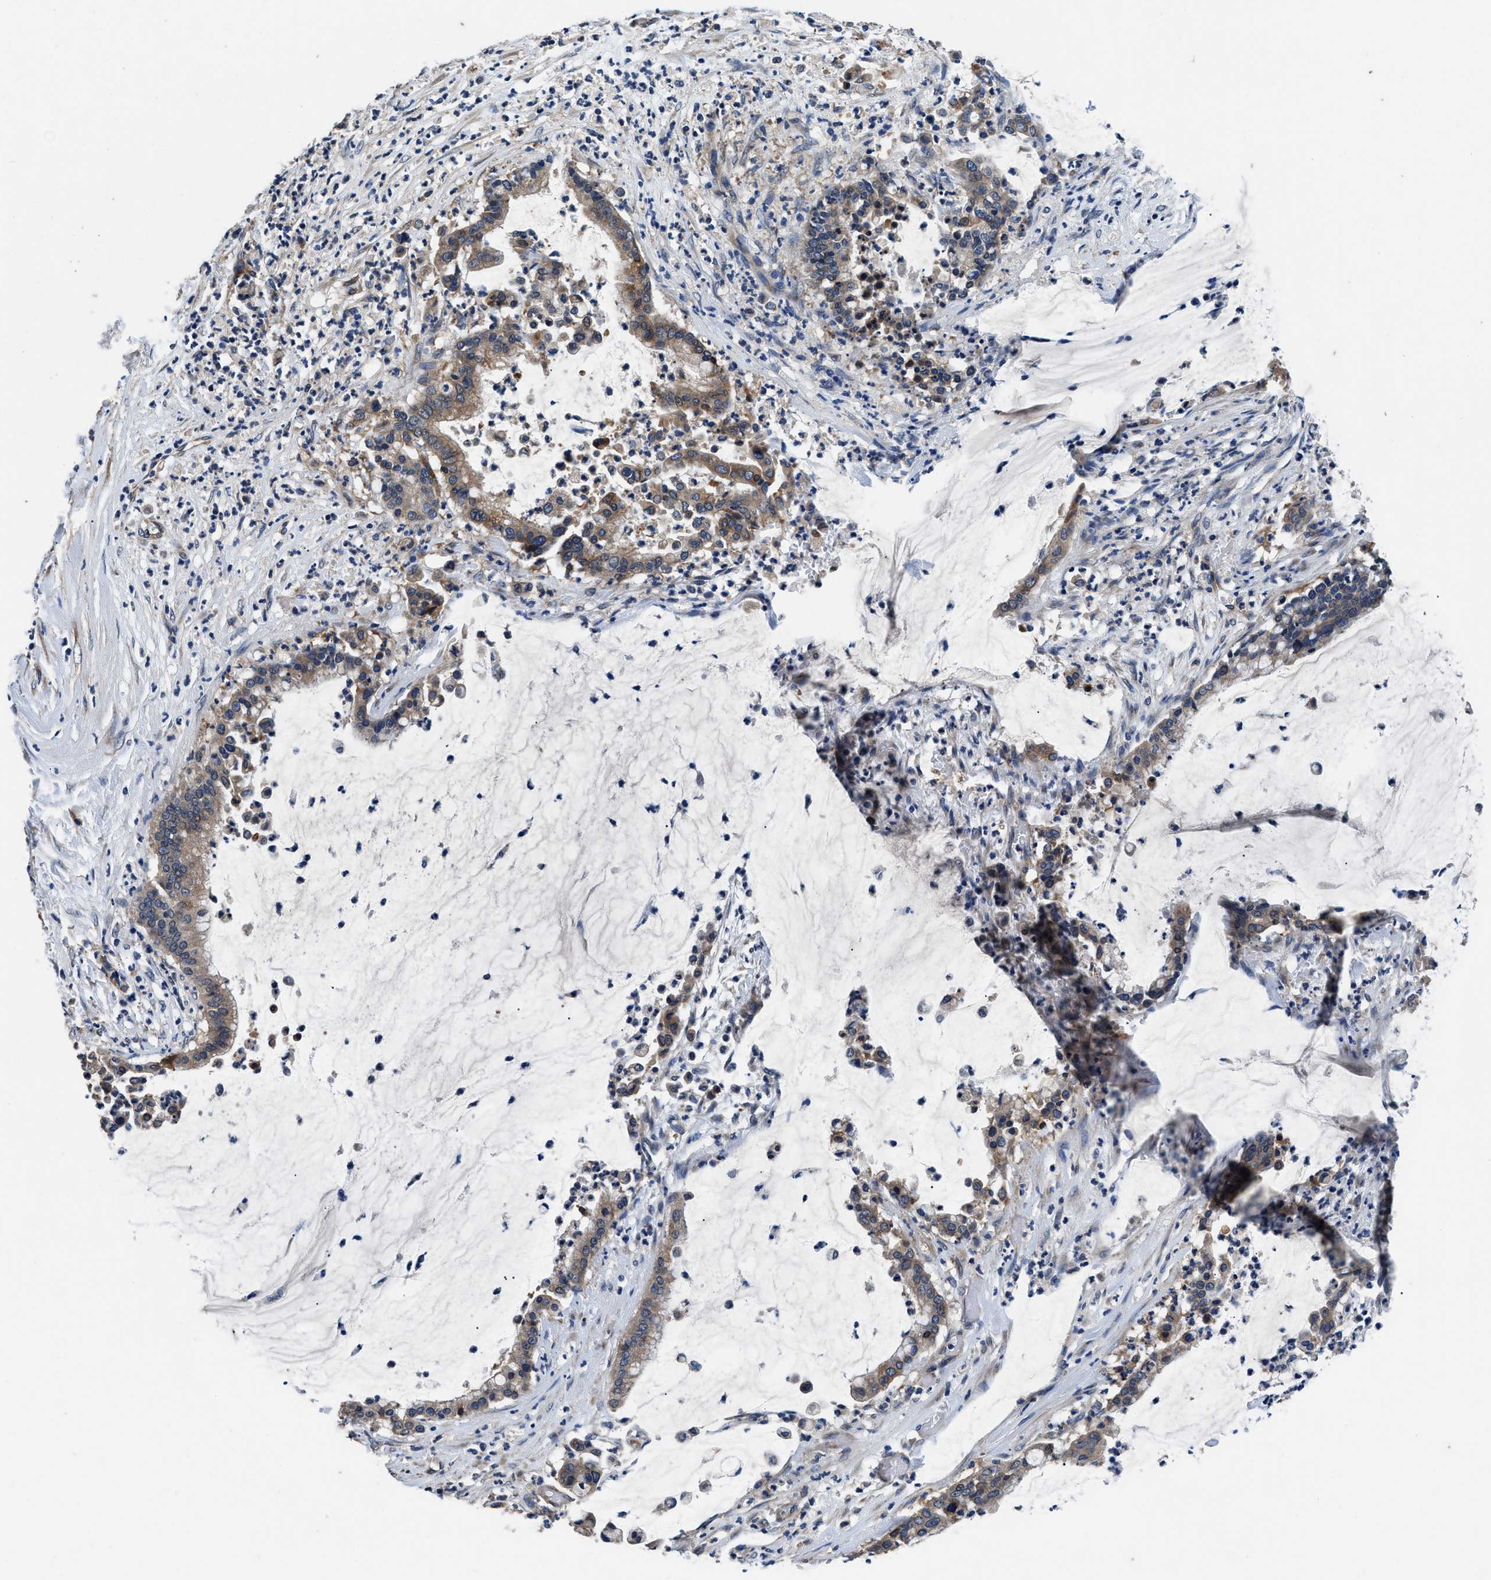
{"staining": {"intensity": "moderate", "quantity": ">75%", "location": "cytoplasmic/membranous"}, "tissue": "pancreatic cancer", "cell_type": "Tumor cells", "image_type": "cancer", "snomed": [{"axis": "morphology", "description": "Adenocarcinoma, NOS"}, {"axis": "topography", "description": "Pancreas"}], "caption": "Adenocarcinoma (pancreatic) was stained to show a protein in brown. There is medium levels of moderate cytoplasmic/membranous expression in about >75% of tumor cells.", "gene": "DHRS7B", "patient": {"sex": "male", "age": 41}}